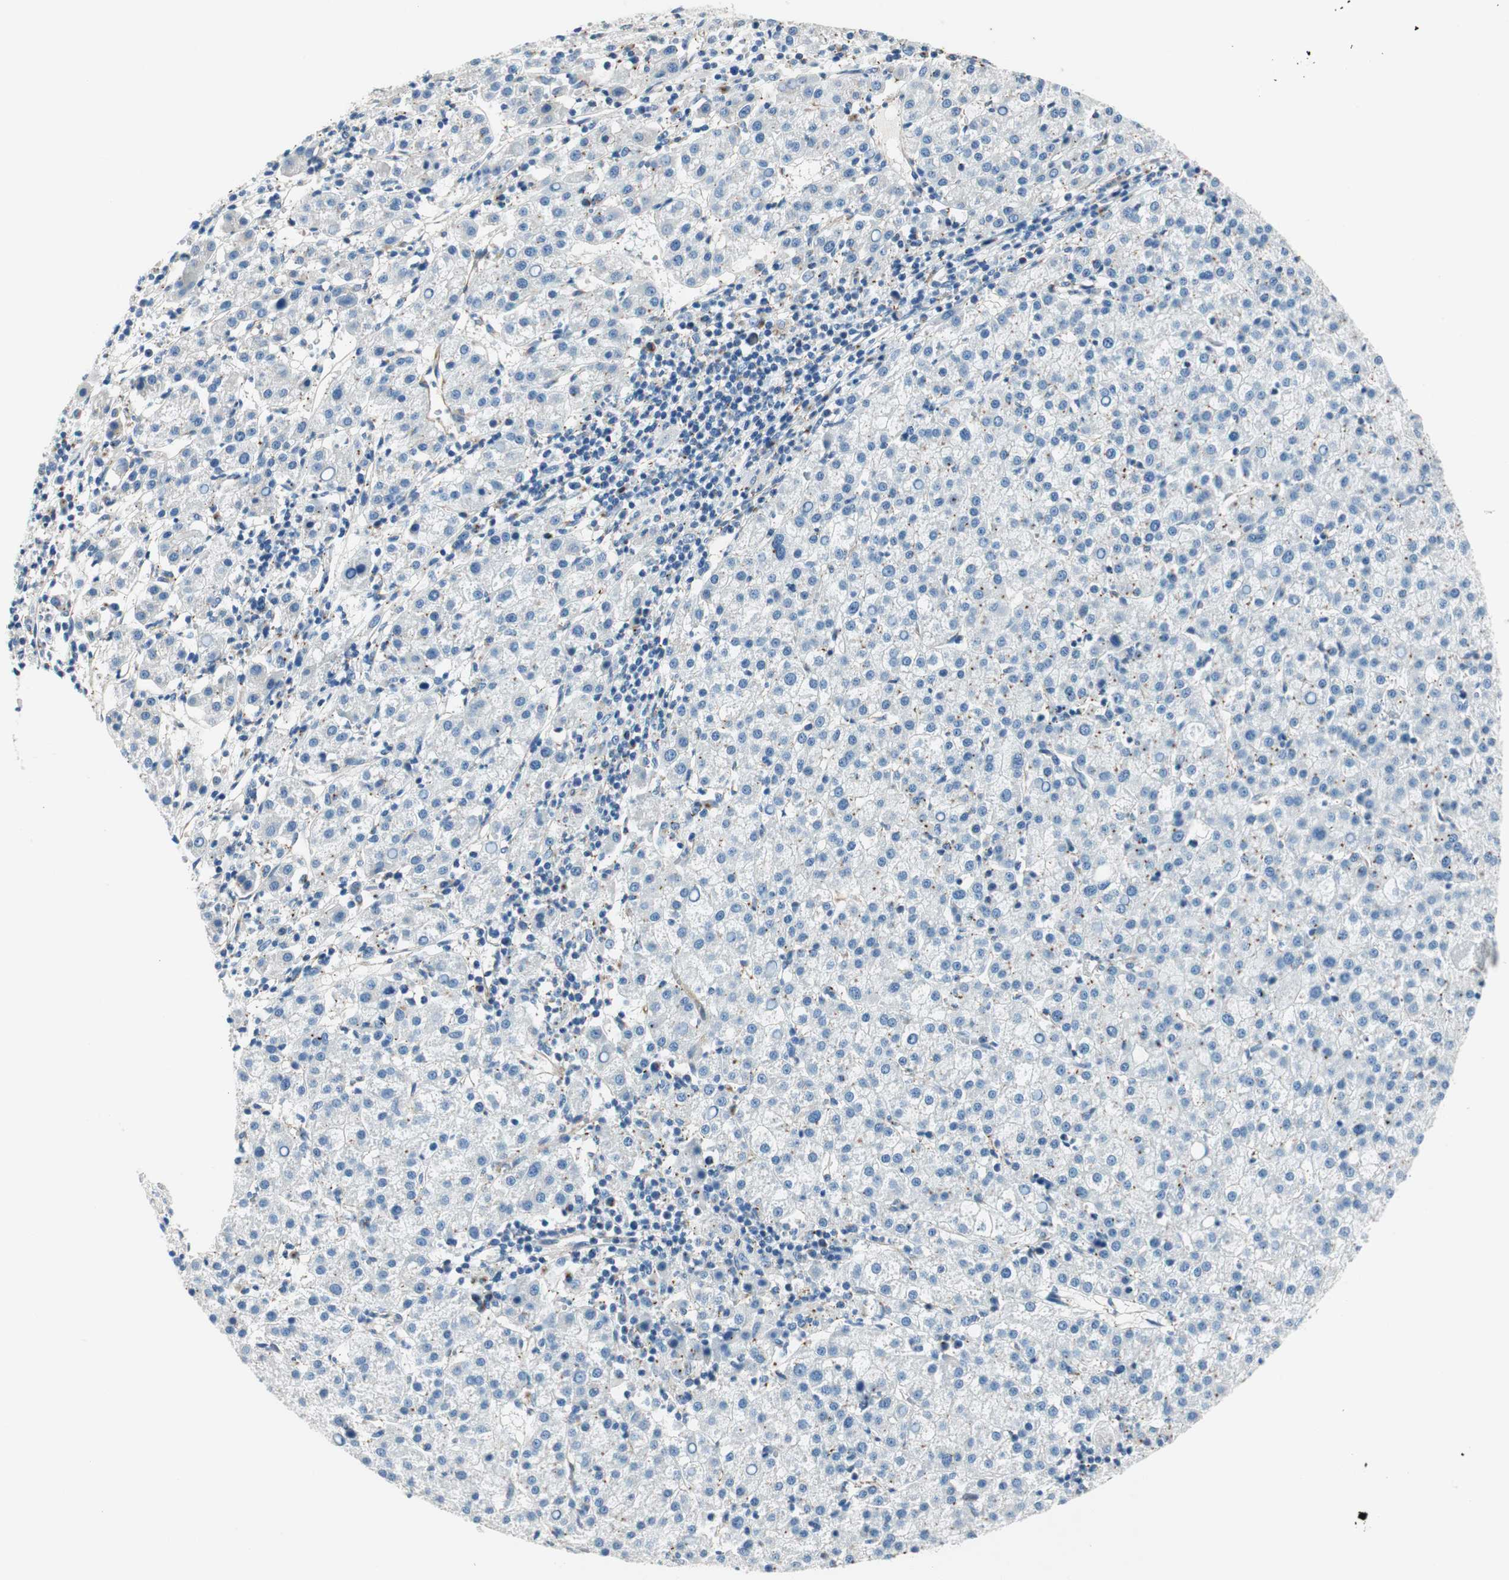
{"staining": {"intensity": "negative", "quantity": "none", "location": "none"}, "tissue": "liver cancer", "cell_type": "Tumor cells", "image_type": "cancer", "snomed": [{"axis": "morphology", "description": "Carcinoma, Hepatocellular, NOS"}, {"axis": "topography", "description": "Liver"}], "caption": "This is an IHC micrograph of human hepatocellular carcinoma (liver). There is no staining in tumor cells.", "gene": "TMF1", "patient": {"sex": "female", "age": 58}}